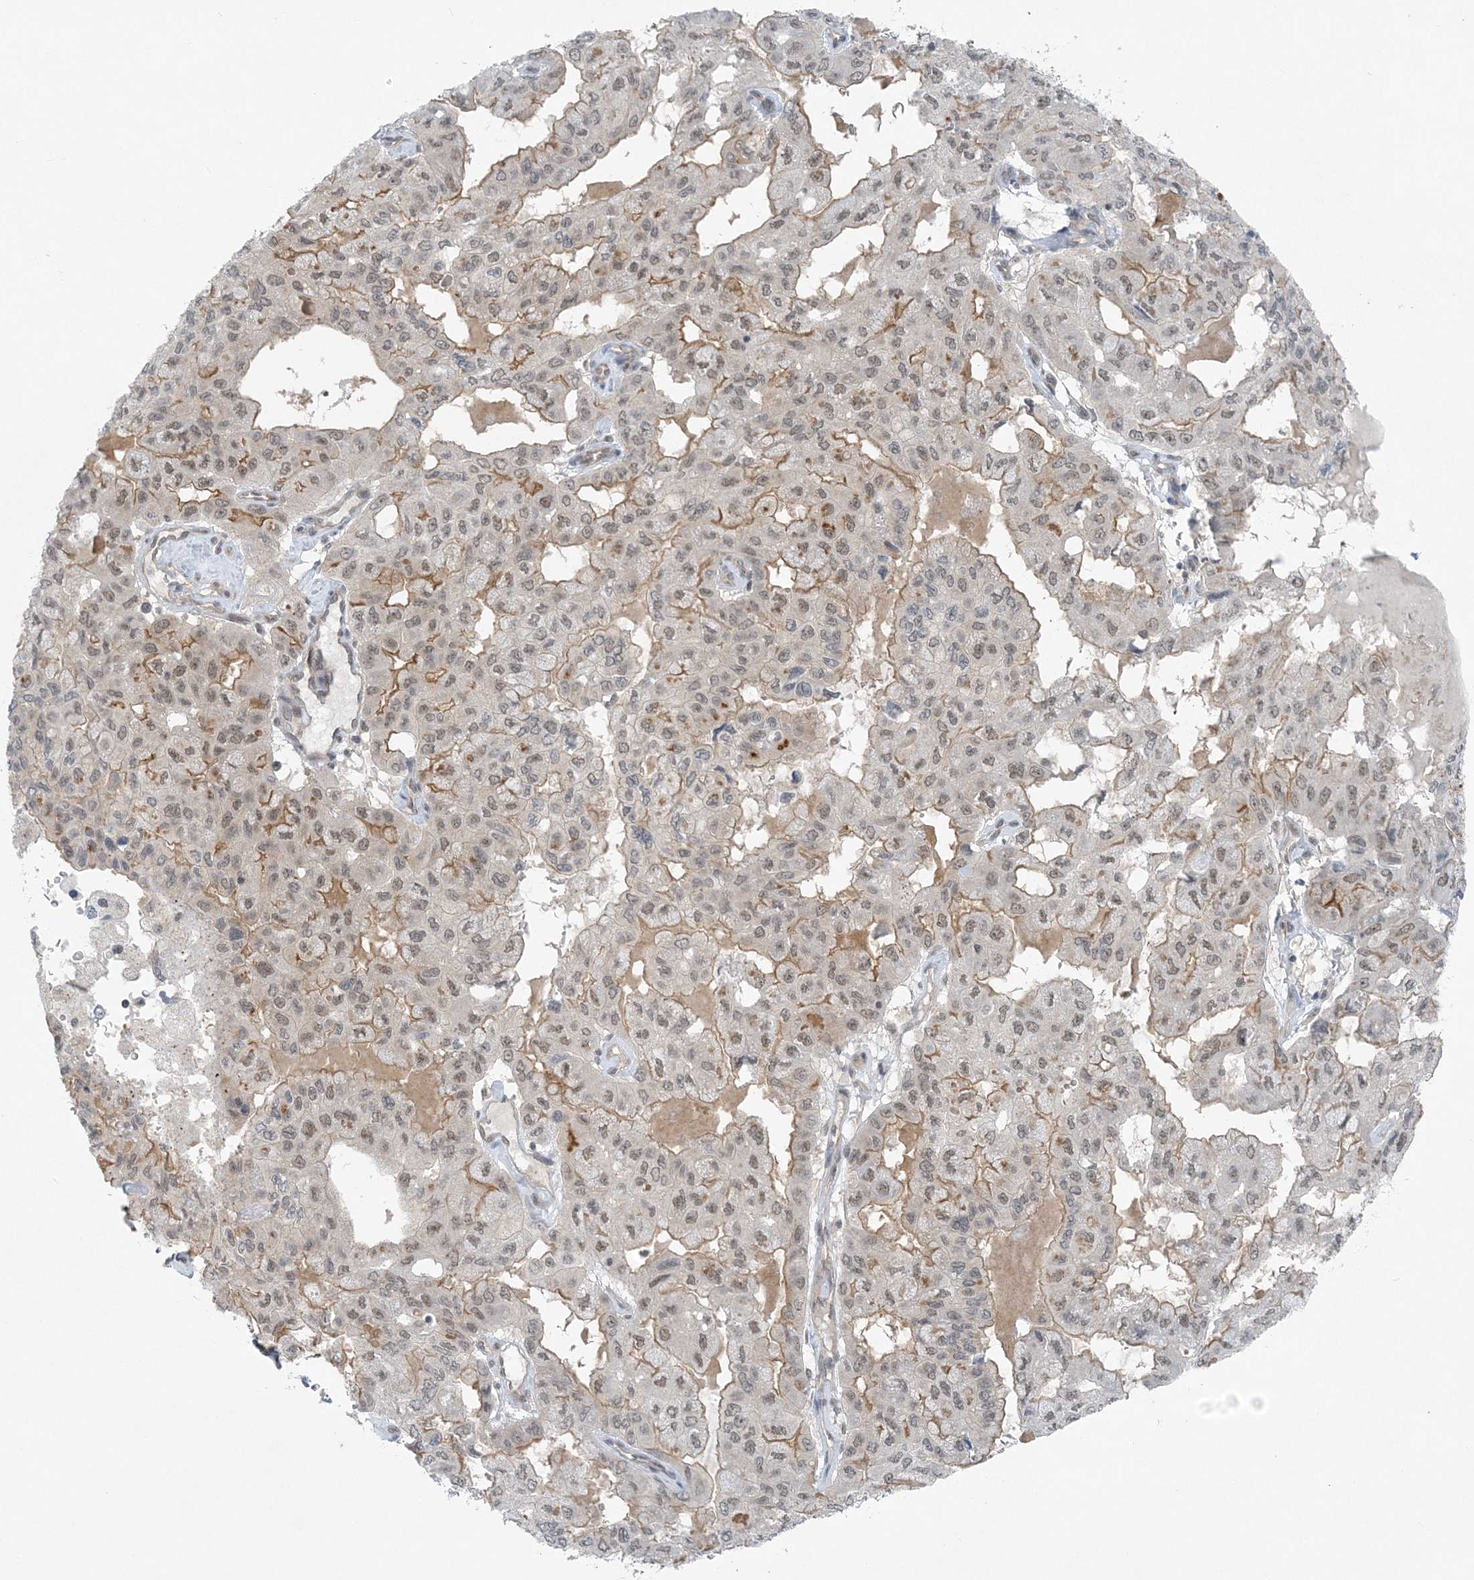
{"staining": {"intensity": "moderate", "quantity": "<25%", "location": "cytoplasmic/membranous"}, "tissue": "pancreatic cancer", "cell_type": "Tumor cells", "image_type": "cancer", "snomed": [{"axis": "morphology", "description": "Adenocarcinoma, NOS"}, {"axis": "topography", "description": "Pancreas"}], "caption": "A brown stain highlights moderate cytoplasmic/membranous positivity of a protein in pancreatic adenocarcinoma tumor cells. Using DAB (3,3'-diaminobenzidine) (brown) and hematoxylin (blue) stains, captured at high magnification using brightfield microscopy.", "gene": "ATP11A", "patient": {"sex": "male", "age": 51}}